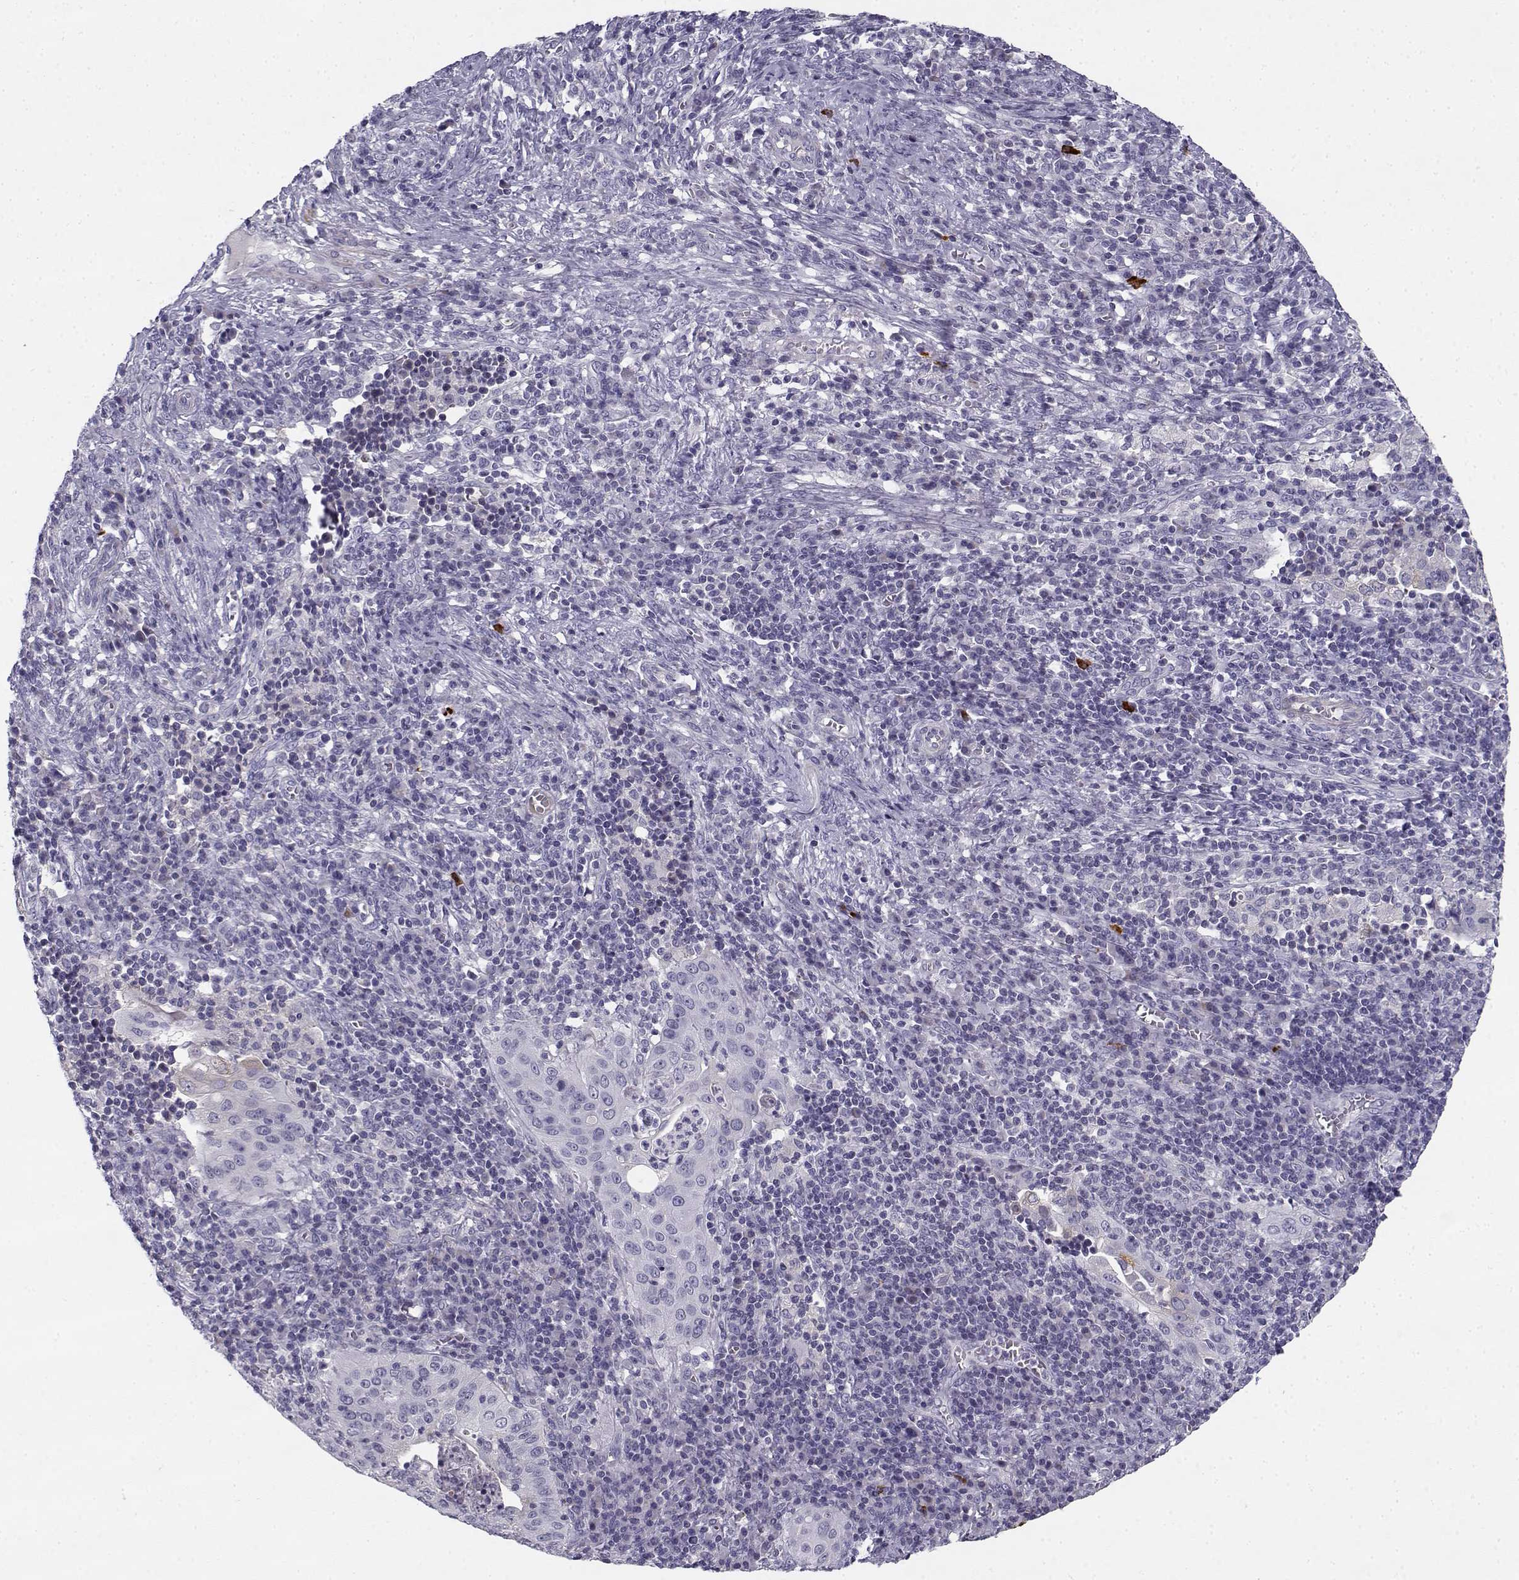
{"staining": {"intensity": "negative", "quantity": "none", "location": "none"}, "tissue": "cervical cancer", "cell_type": "Tumor cells", "image_type": "cancer", "snomed": [{"axis": "morphology", "description": "Squamous cell carcinoma, NOS"}, {"axis": "topography", "description": "Cervix"}], "caption": "Immunohistochemistry histopathology image of neoplastic tissue: cervical cancer stained with DAB (3,3'-diaminobenzidine) displays no significant protein staining in tumor cells. (IHC, brightfield microscopy, high magnification).", "gene": "CREB3L3", "patient": {"sex": "female", "age": 39}}